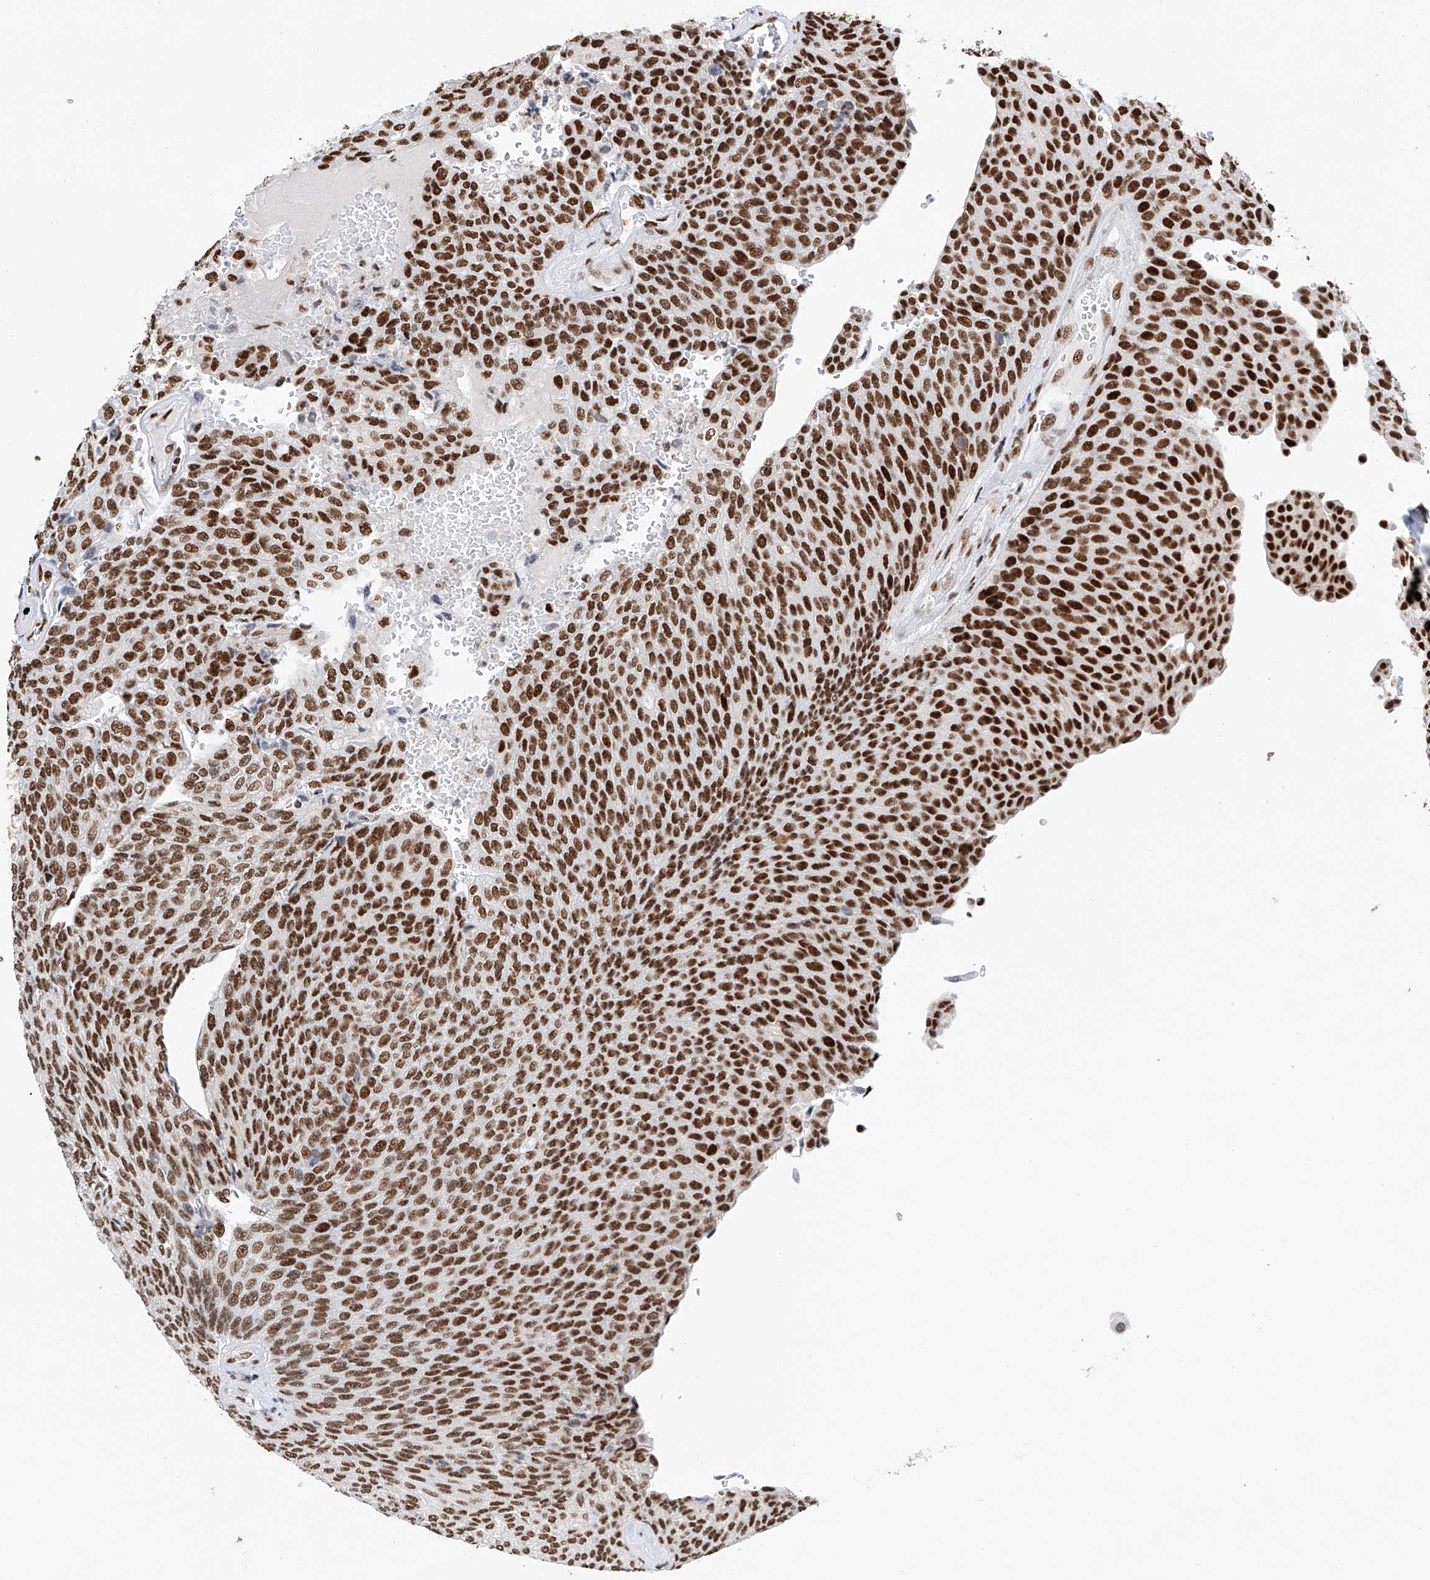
{"staining": {"intensity": "strong", "quantity": ">75%", "location": "nuclear"}, "tissue": "urothelial cancer", "cell_type": "Tumor cells", "image_type": "cancer", "snomed": [{"axis": "morphology", "description": "Urothelial carcinoma, Low grade"}, {"axis": "topography", "description": "Urinary bladder"}], "caption": "About >75% of tumor cells in low-grade urothelial carcinoma reveal strong nuclear protein staining as visualized by brown immunohistochemical staining.", "gene": "SRSF6", "patient": {"sex": "female", "age": 79}}